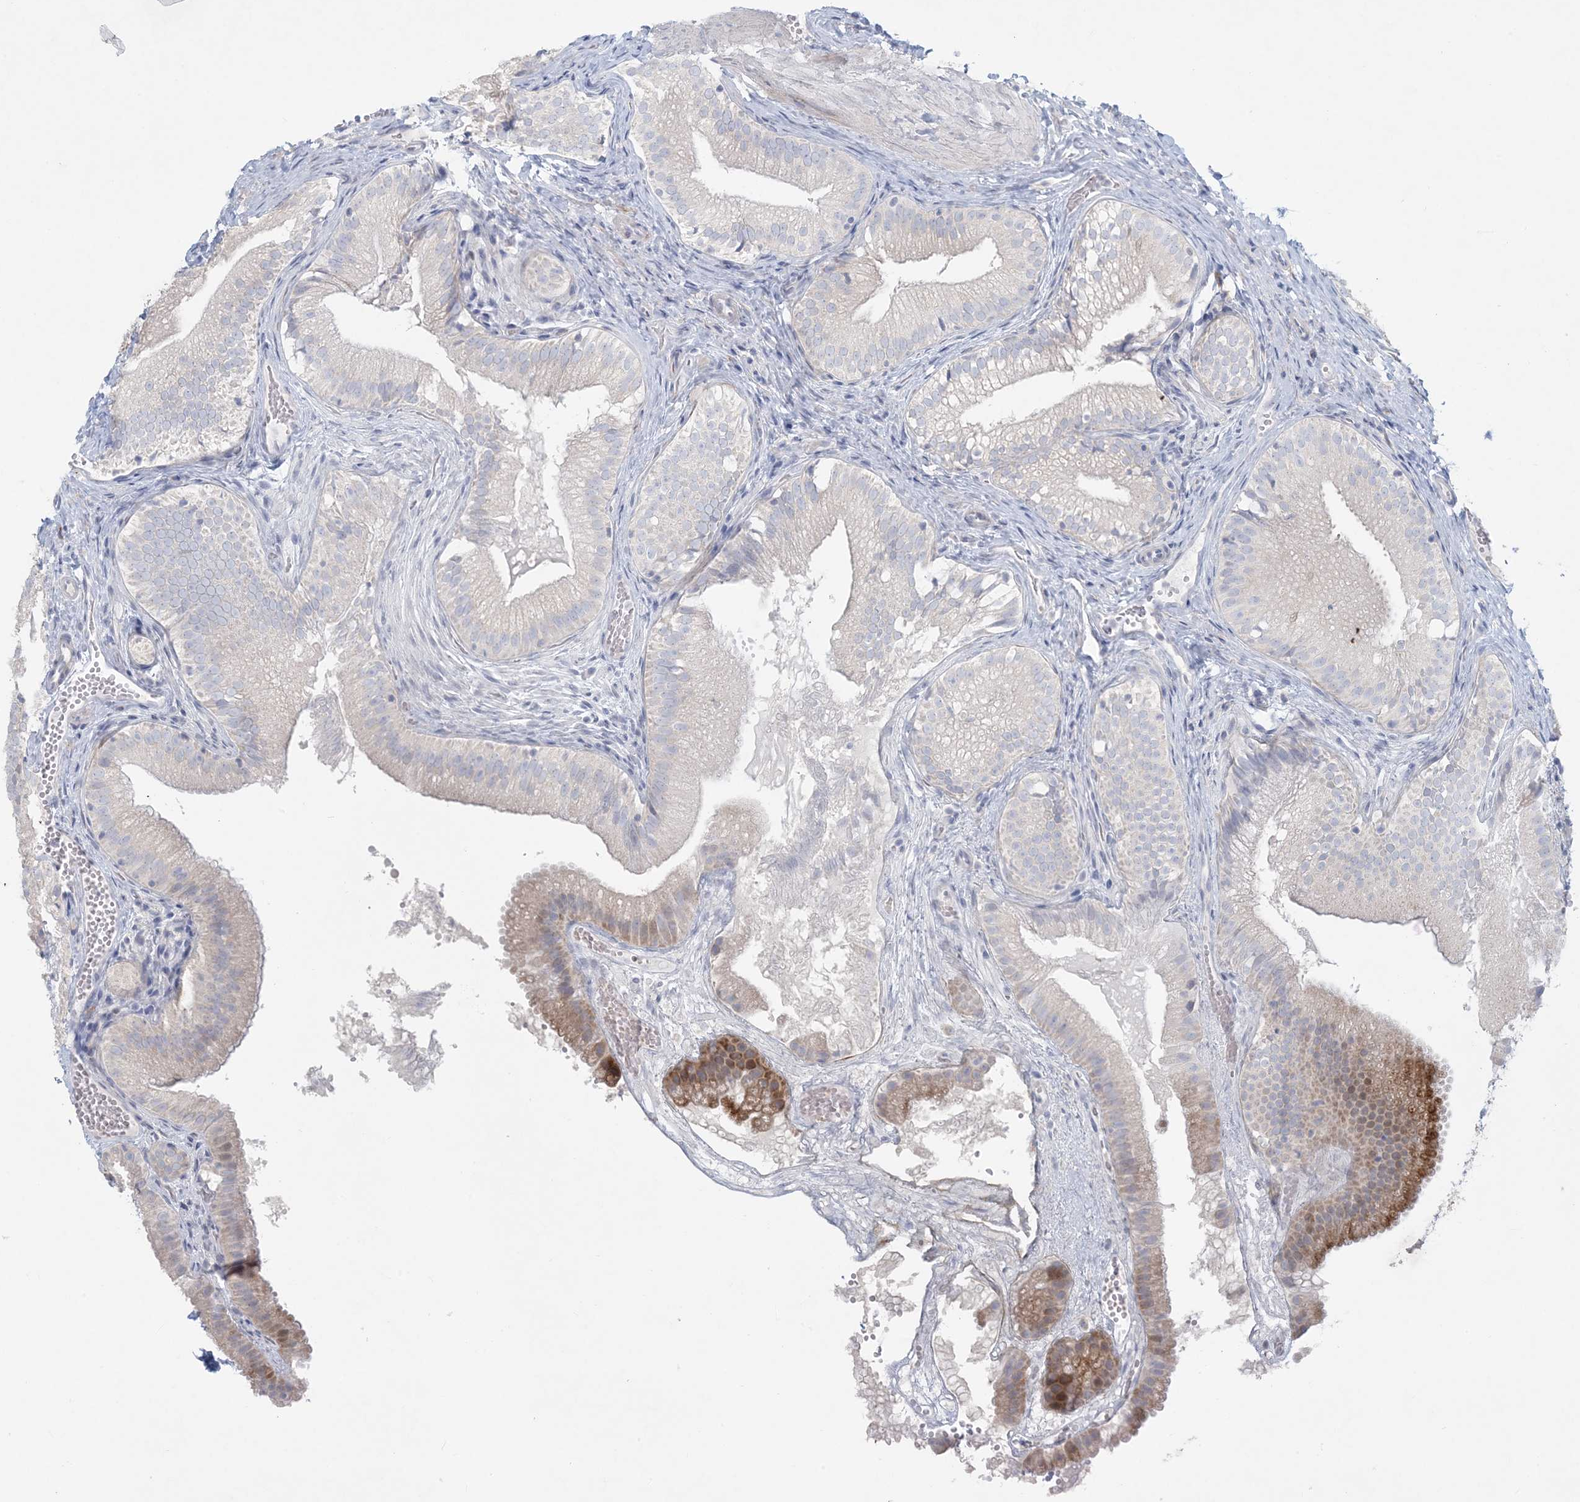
{"staining": {"intensity": "moderate", "quantity": "<25%", "location": "cytoplasmic/membranous"}, "tissue": "gallbladder", "cell_type": "Glandular cells", "image_type": "normal", "snomed": [{"axis": "morphology", "description": "Normal tissue, NOS"}, {"axis": "topography", "description": "Gallbladder"}], "caption": "Protein expression by immunohistochemistry (IHC) exhibits moderate cytoplasmic/membranous expression in about <25% of glandular cells in benign gallbladder. (Stains: DAB in brown, nuclei in blue, Microscopy: brightfield microscopy at high magnification).", "gene": "ZNF385D", "patient": {"sex": "female", "age": 30}}